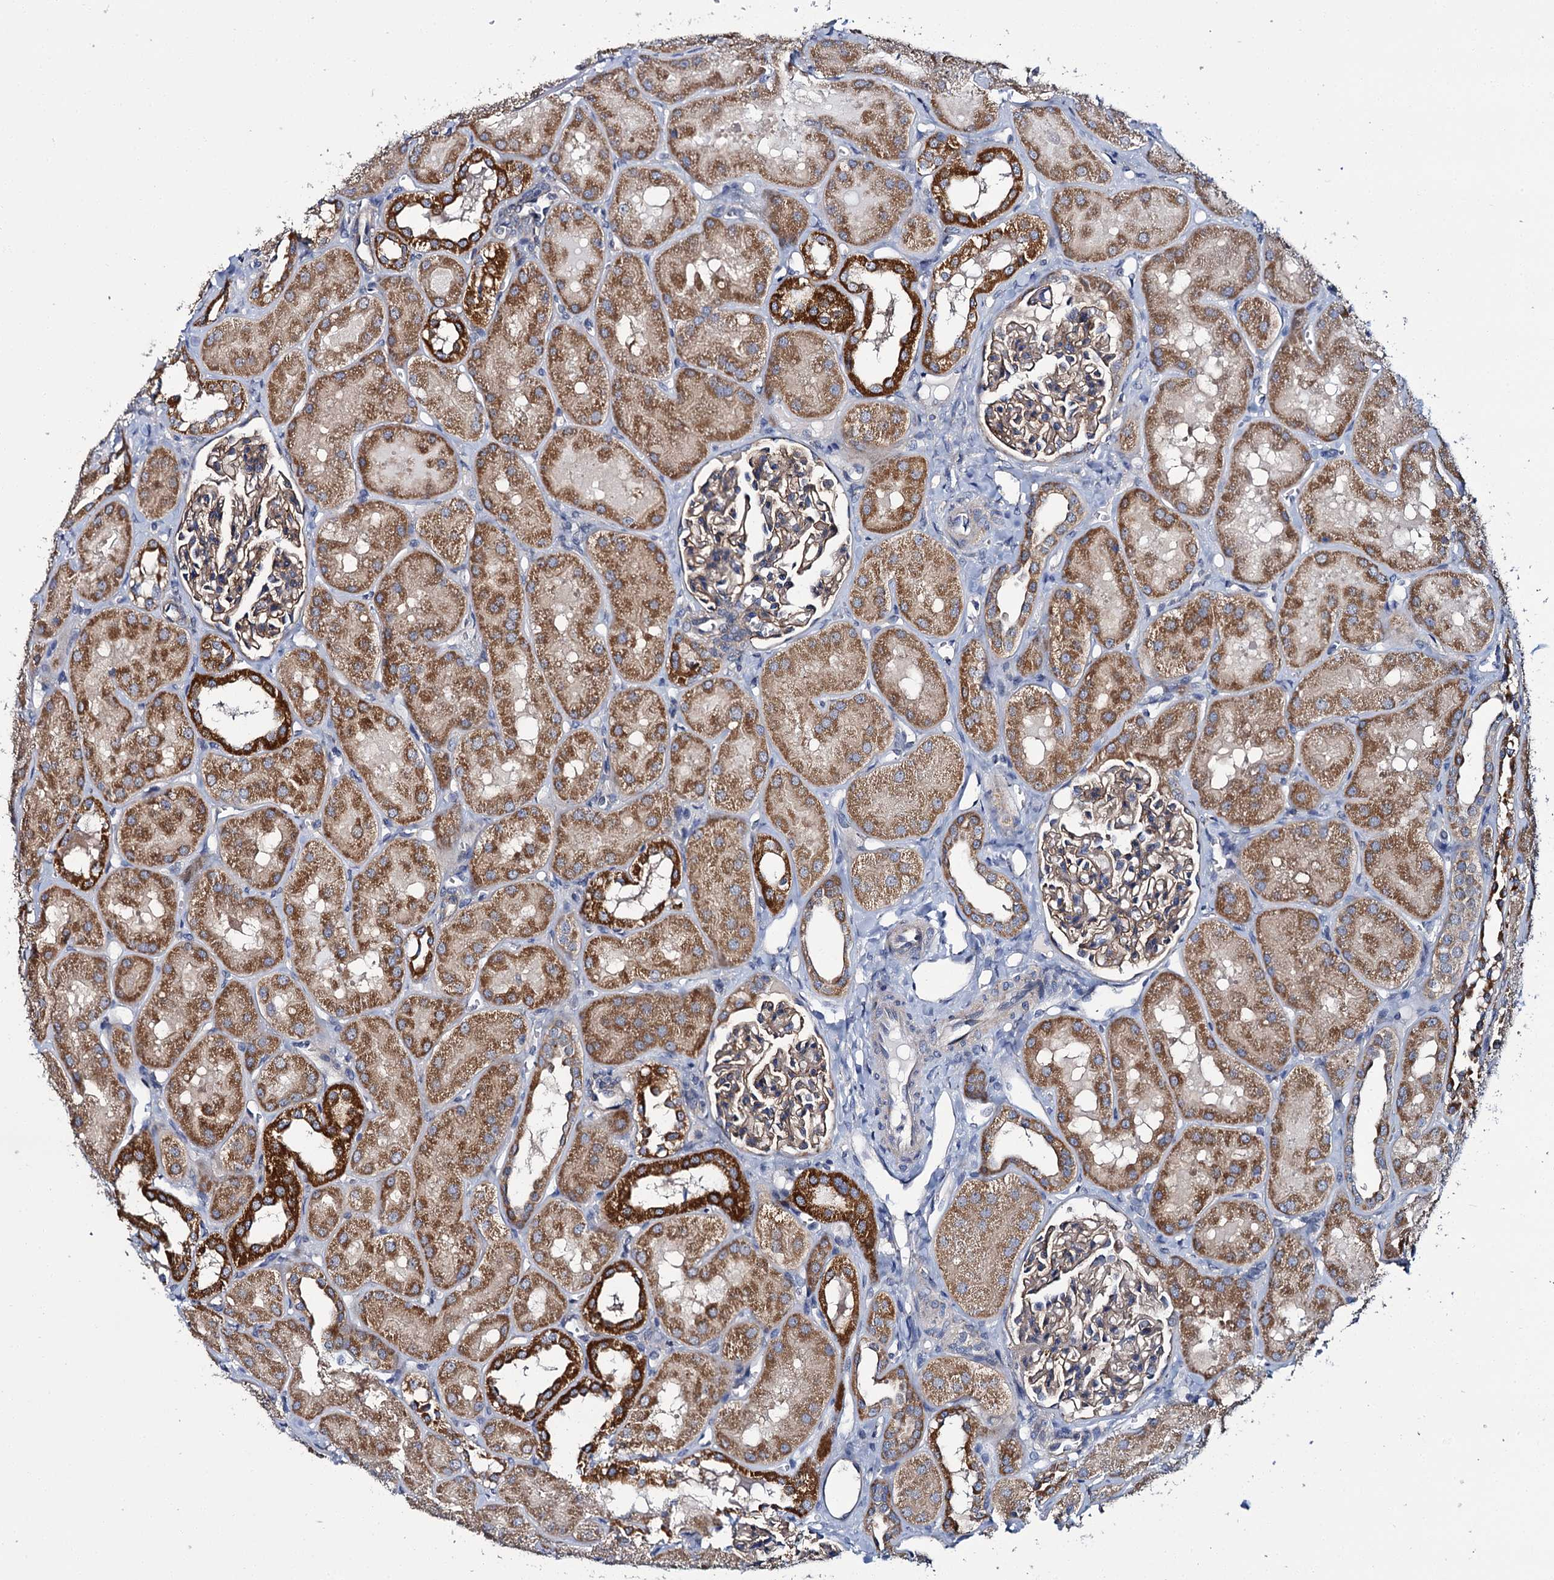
{"staining": {"intensity": "moderate", "quantity": ">75%", "location": "cytoplasmic/membranous"}, "tissue": "kidney", "cell_type": "Cells in glomeruli", "image_type": "normal", "snomed": [{"axis": "morphology", "description": "Normal tissue, NOS"}, {"axis": "topography", "description": "Kidney"}, {"axis": "topography", "description": "Urinary bladder"}], "caption": "Unremarkable kidney reveals moderate cytoplasmic/membranous staining in approximately >75% of cells in glomeruli, visualized by immunohistochemistry.", "gene": "CEP295", "patient": {"sex": "male", "age": 16}}